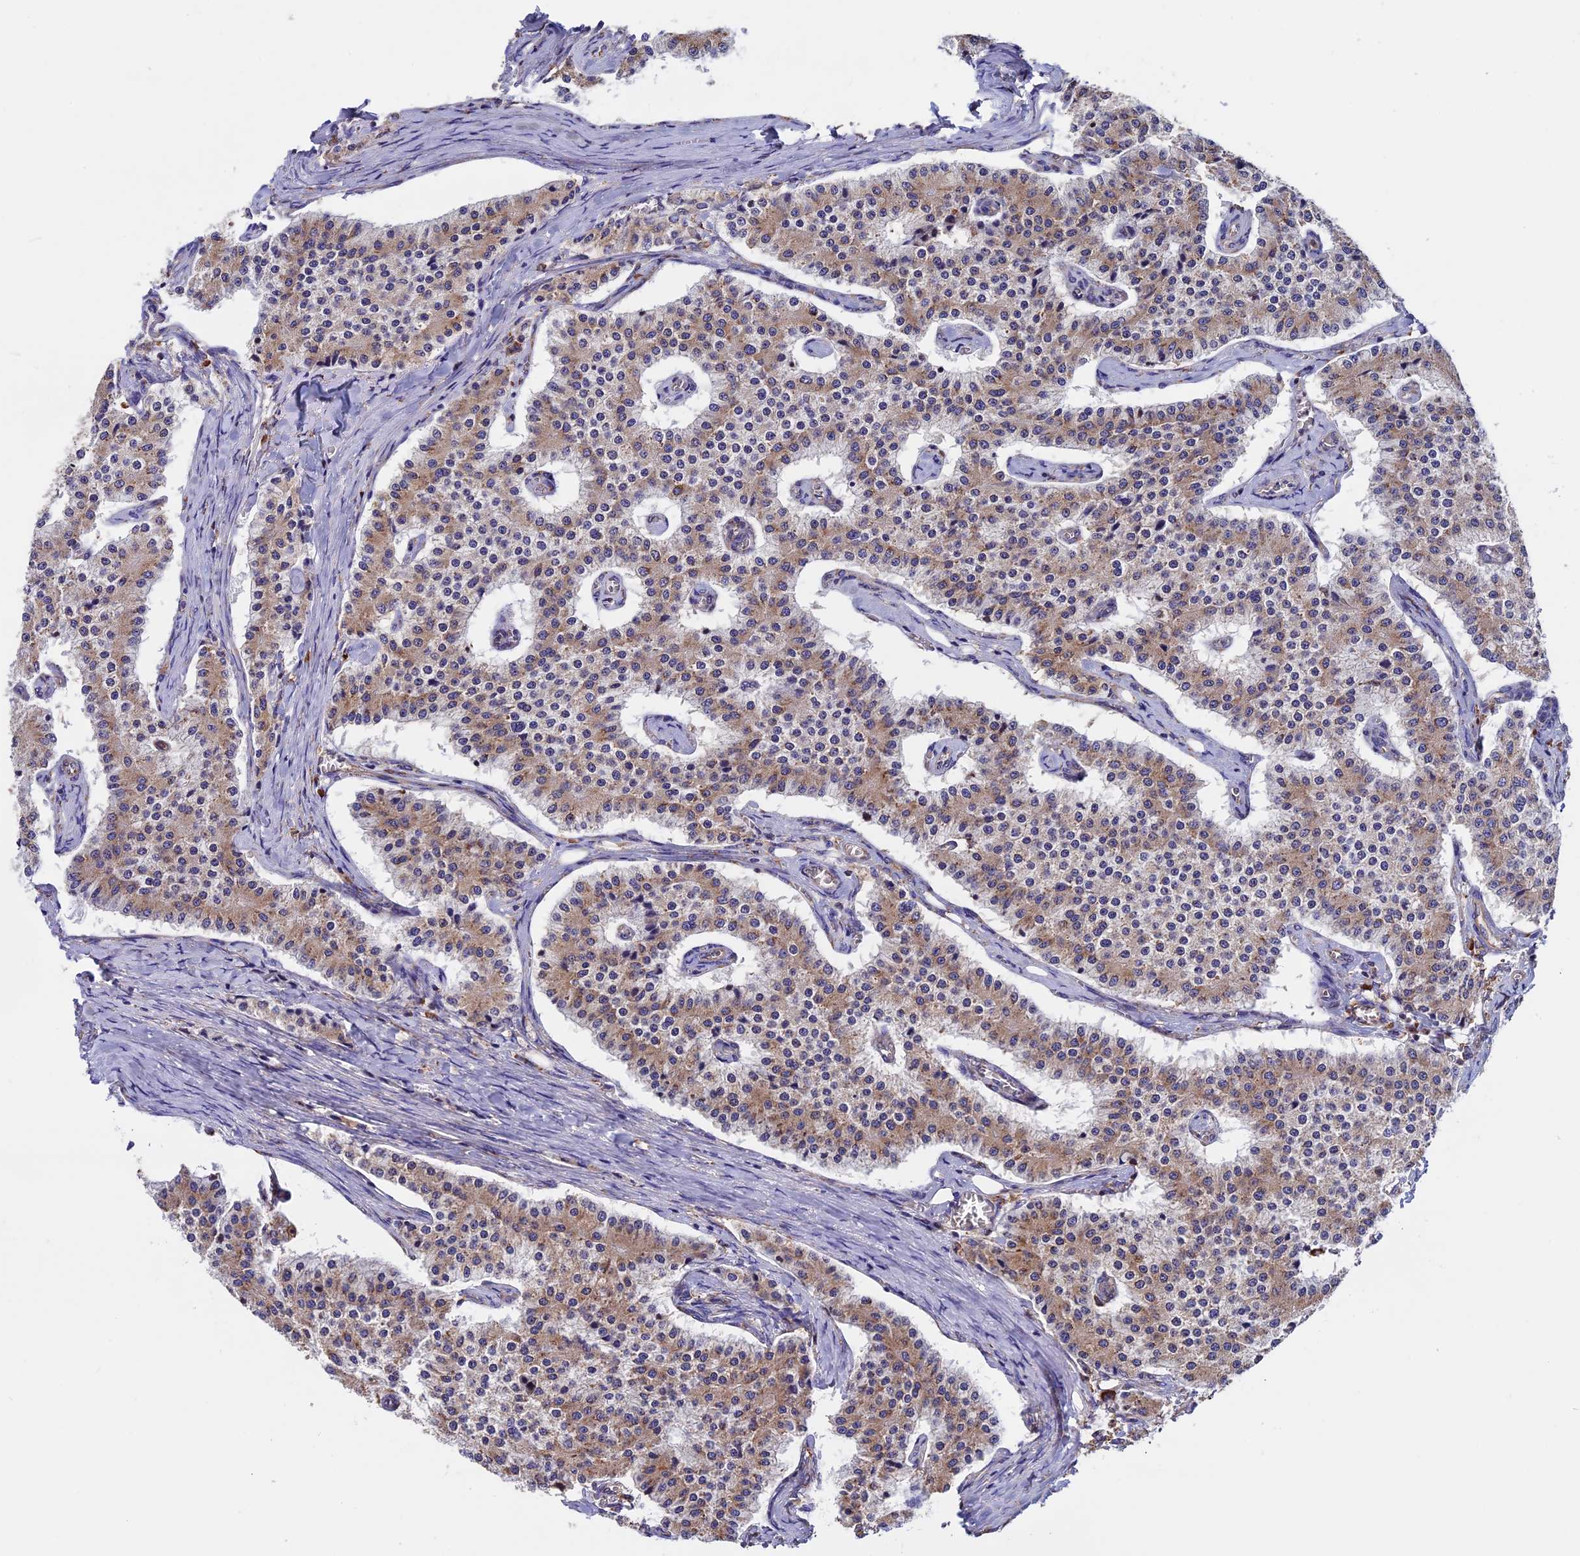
{"staining": {"intensity": "weak", "quantity": ">75%", "location": "cytoplasmic/membranous"}, "tissue": "carcinoid", "cell_type": "Tumor cells", "image_type": "cancer", "snomed": [{"axis": "morphology", "description": "Carcinoid, malignant, NOS"}, {"axis": "topography", "description": "Colon"}], "caption": "Malignant carcinoid tissue exhibits weak cytoplasmic/membranous positivity in about >75% of tumor cells The protein is shown in brown color, while the nuclei are stained blue.", "gene": "BTBD3", "patient": {"sex": "female", "age": 52}}